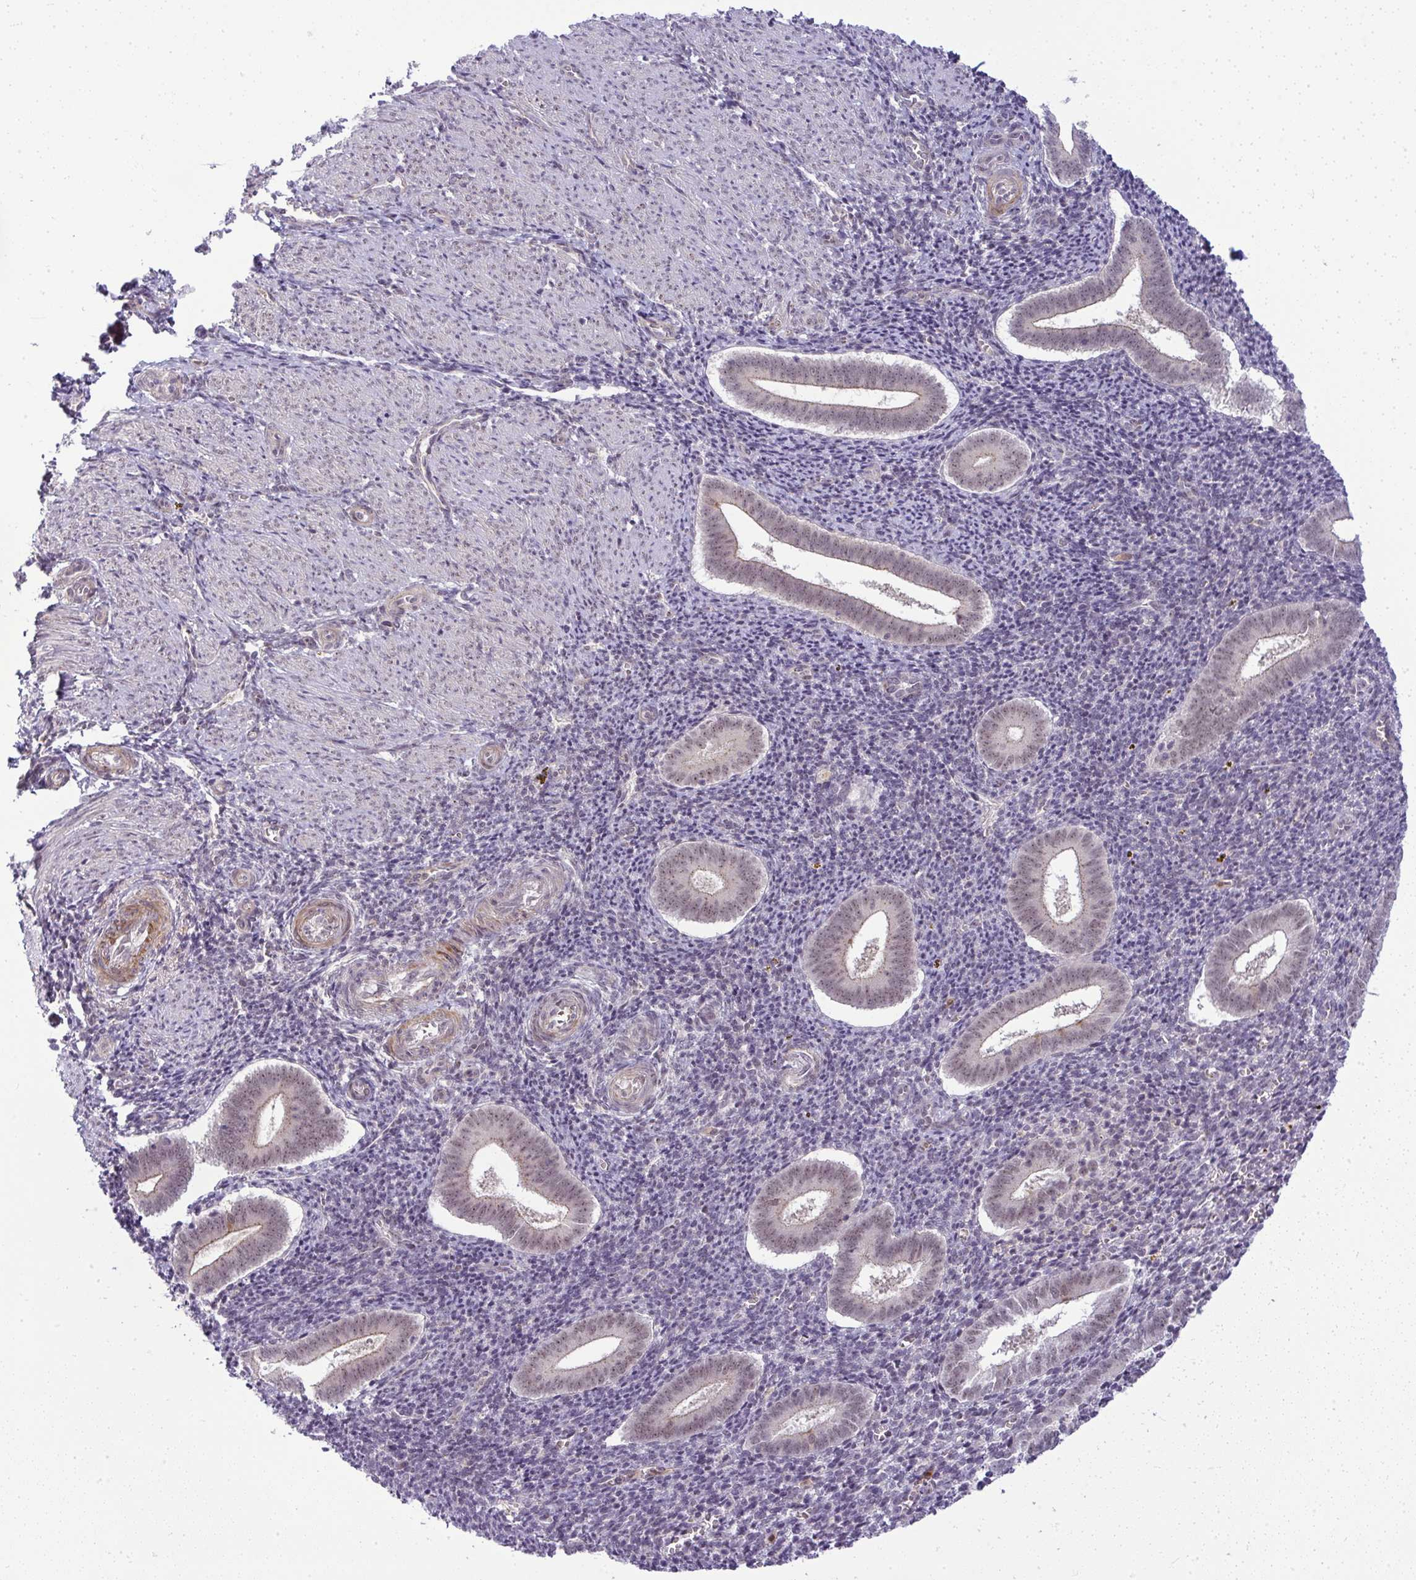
{"staining": {"intensity": "negative", "quantity": "none", "location": "none"}, "tissue": "endometrium", "cell_type": "Cells in endometrial stroma", "image_type": "normal", "snomed": [{"axis": "morphology", "description": "Normal tissue, NOS"}, {"axis": "topography", "description": "Endometrium"}], "caption": "Cells in endometrial stroma show no significant protein expression in benign endometrium. The staining is performed using DAB brown chromogen with nuclei counter-stained in using hematoxylin.", "gene": "DZIP1", "patient": {"sex": "female", "age": 25}}